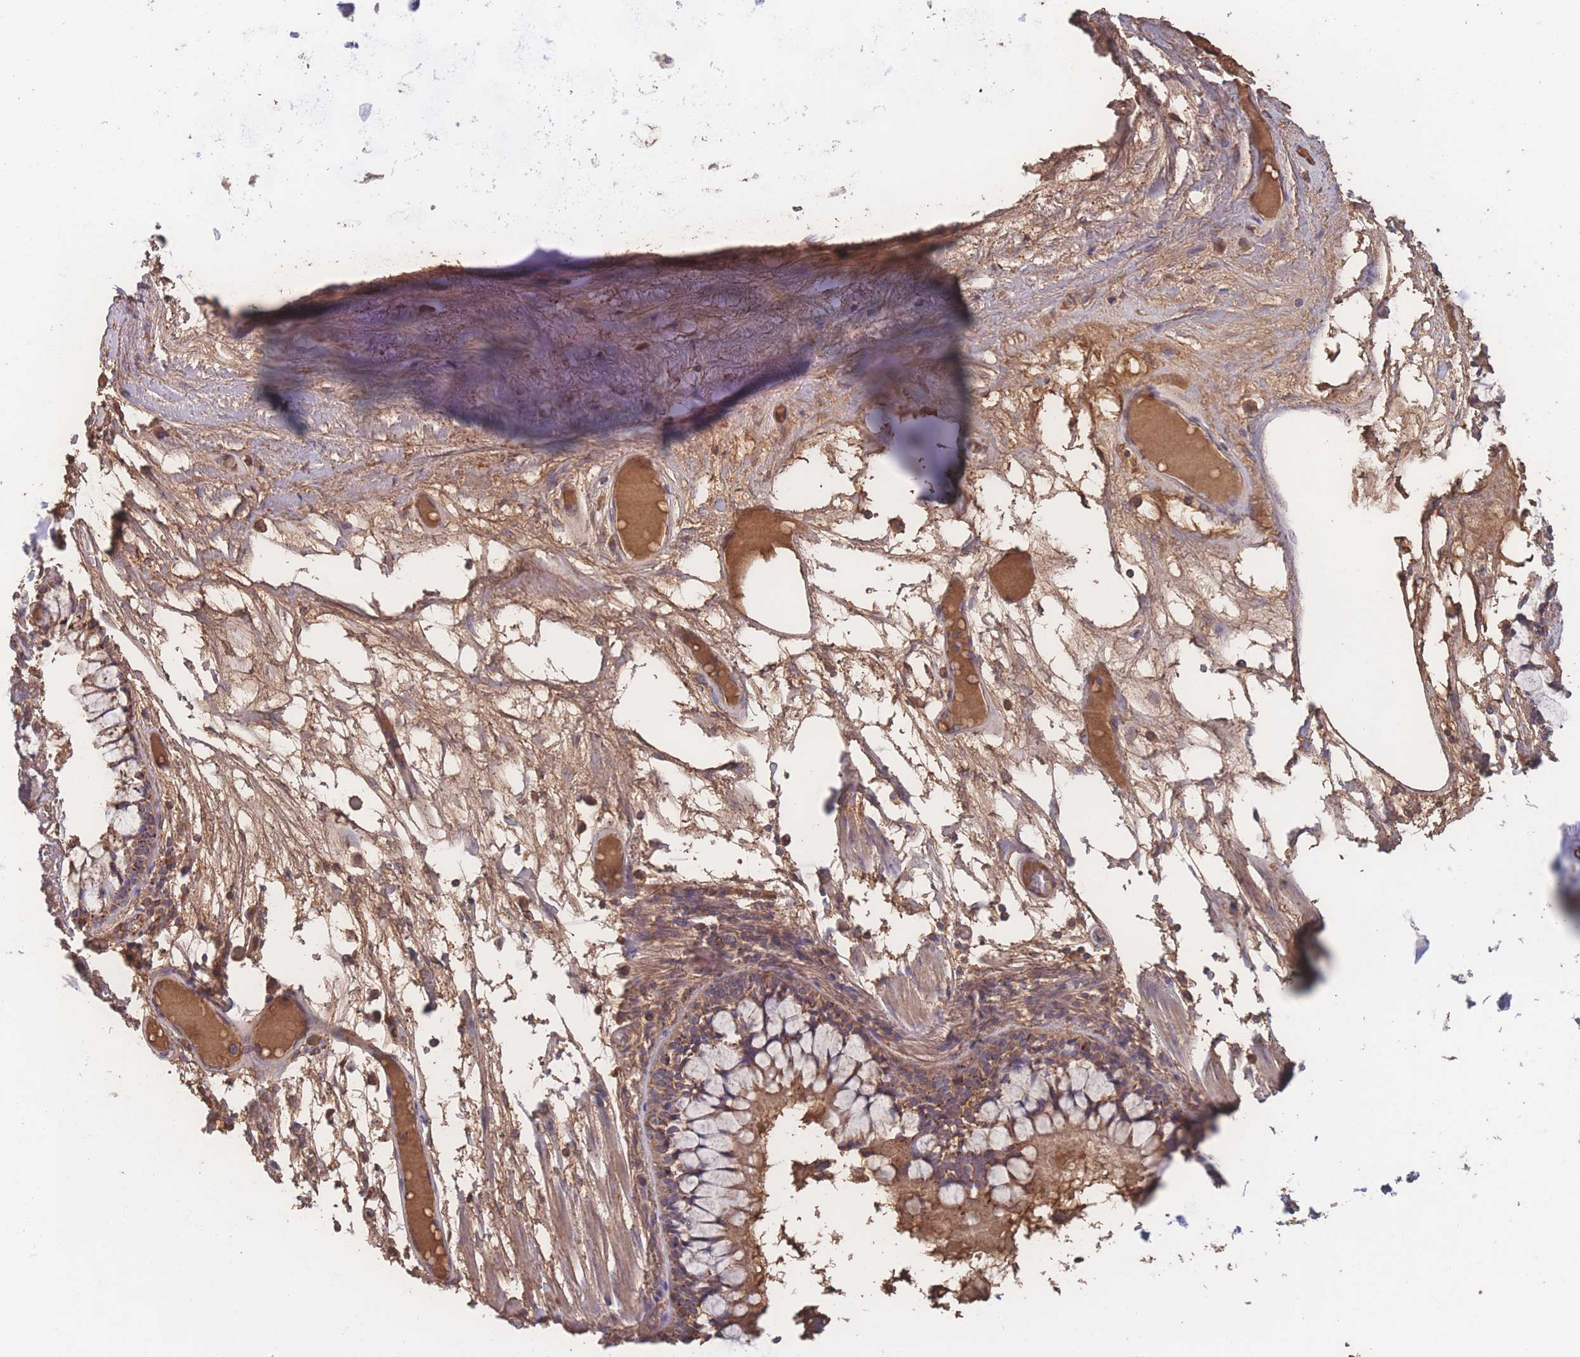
{"staining": {"intensity": "moderate", "quantity": ">75%", "location": "cytoplasmic/membranous"}, "tissue": "bronchus", "cell_type": "Respiratory epithelial cells", "image_type": "normal", "snomed": [{"axis": "morphology", "description": "Normal tissue, NOS"}, {"axis": "topography", "description": "Bronchus"}], "caption": "About >75% of respiratory epithelial cells in benign bronchus reveal moderate cytoplasmic/membranous protein staining as visualized by brown immunohistochemical staining.", "gene": "ATXN10", "patient": {"sex": "male", "age": 70}}